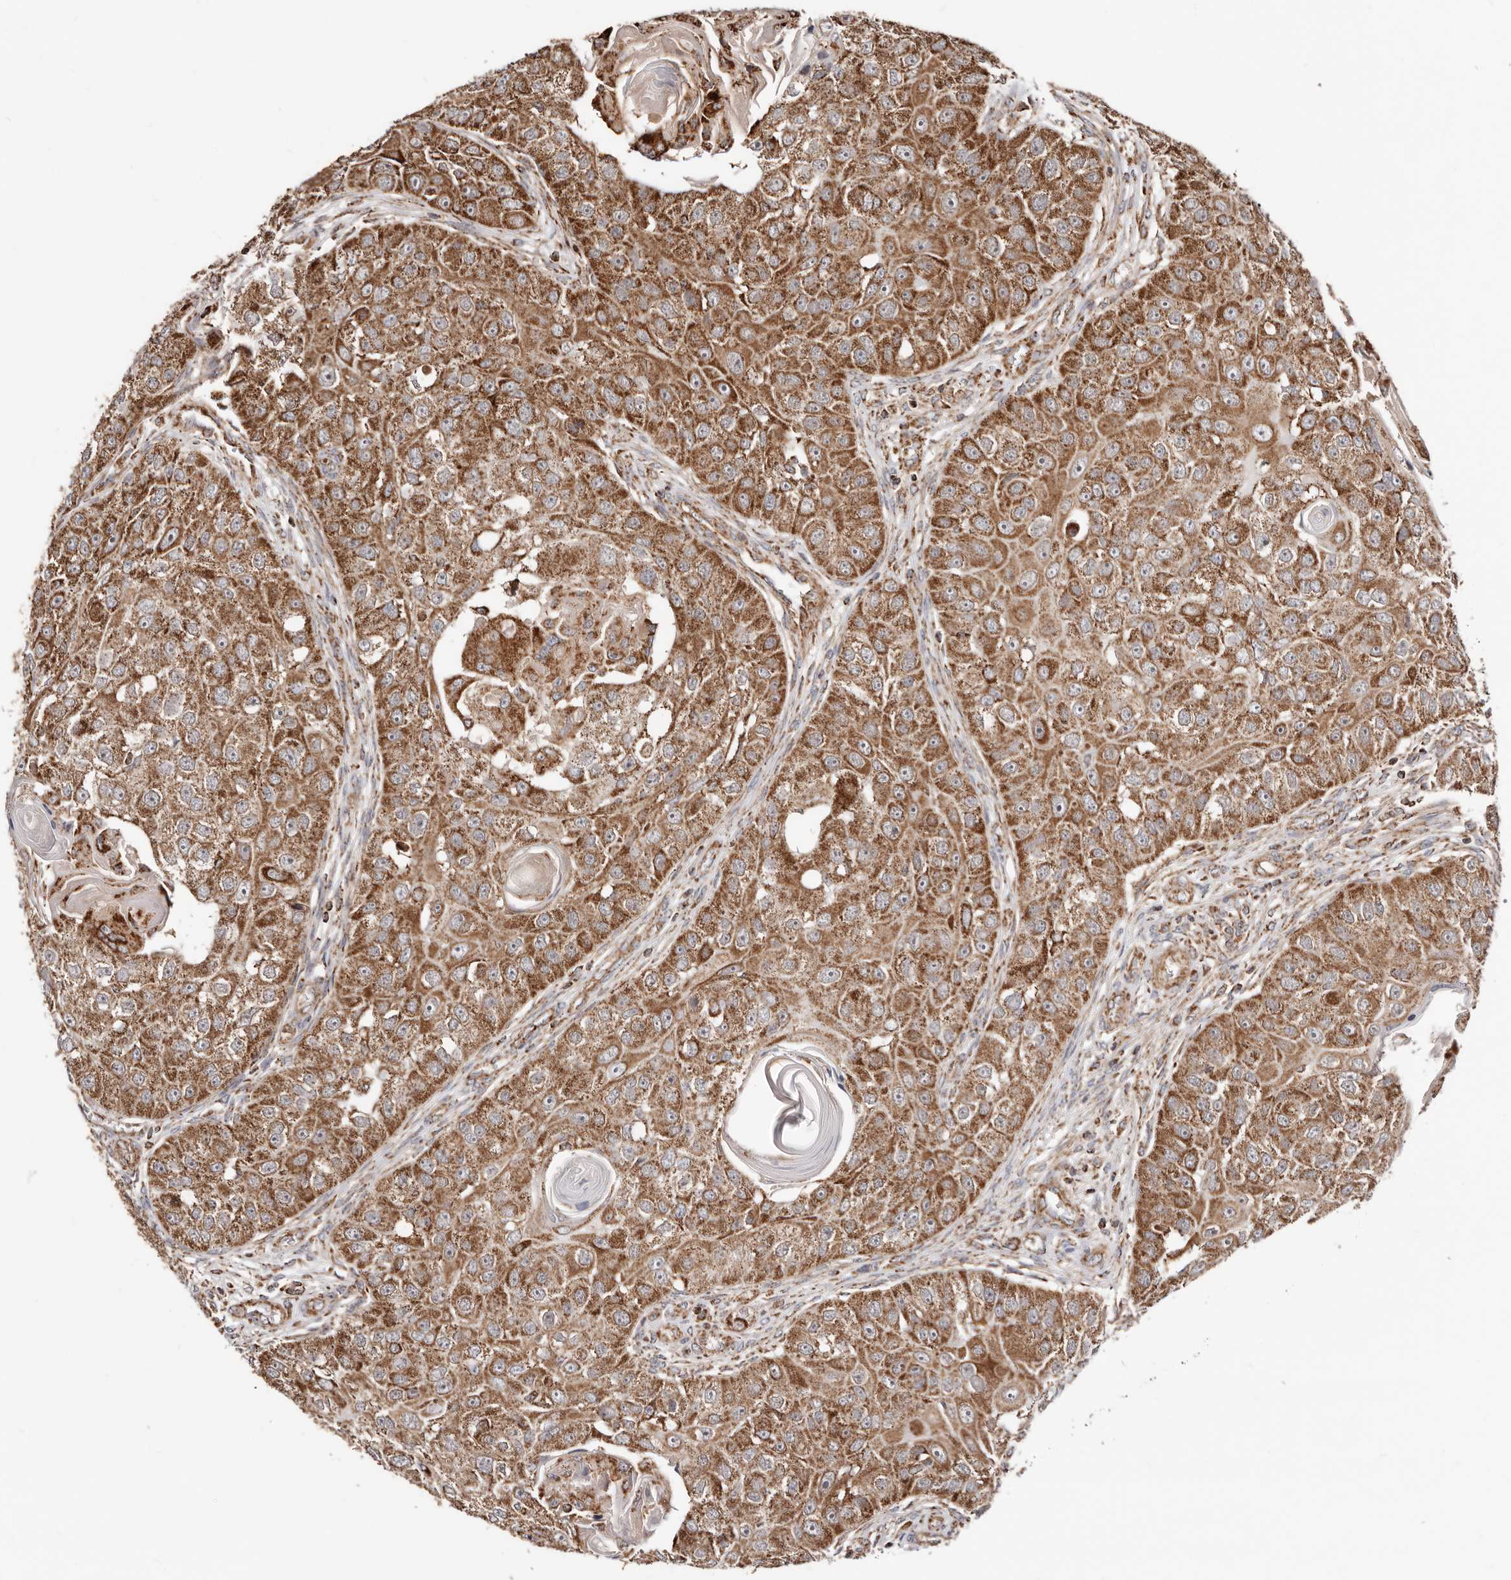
{"staining": {"intensity": "moderate", "quantity": ">75%", "location": "cytoplasmic/membranous"}, "tissue": "head and neck cancer", "cell_type": "Tumor cells", "image_type": "cancer", "snomed": [{"axis": "morphology", "description": "Normal tissue, NOS"}, {"axis": "morphology", "description": "Squamous cell carcinoma, NOS"}, {"axis": "topography", "description": "Skeletal muscle"}, {"axis": "topography", "description": "Head-Neck"}], "caption": "Immunohistochemical staining of squamous cell carcinoma (head and neck) reveals moderate cytoplasmic/membranous protein expression in about >75% of tumor cells.", "gene": "PRKACB", "patient": {"sex": "male", "age": 51}}